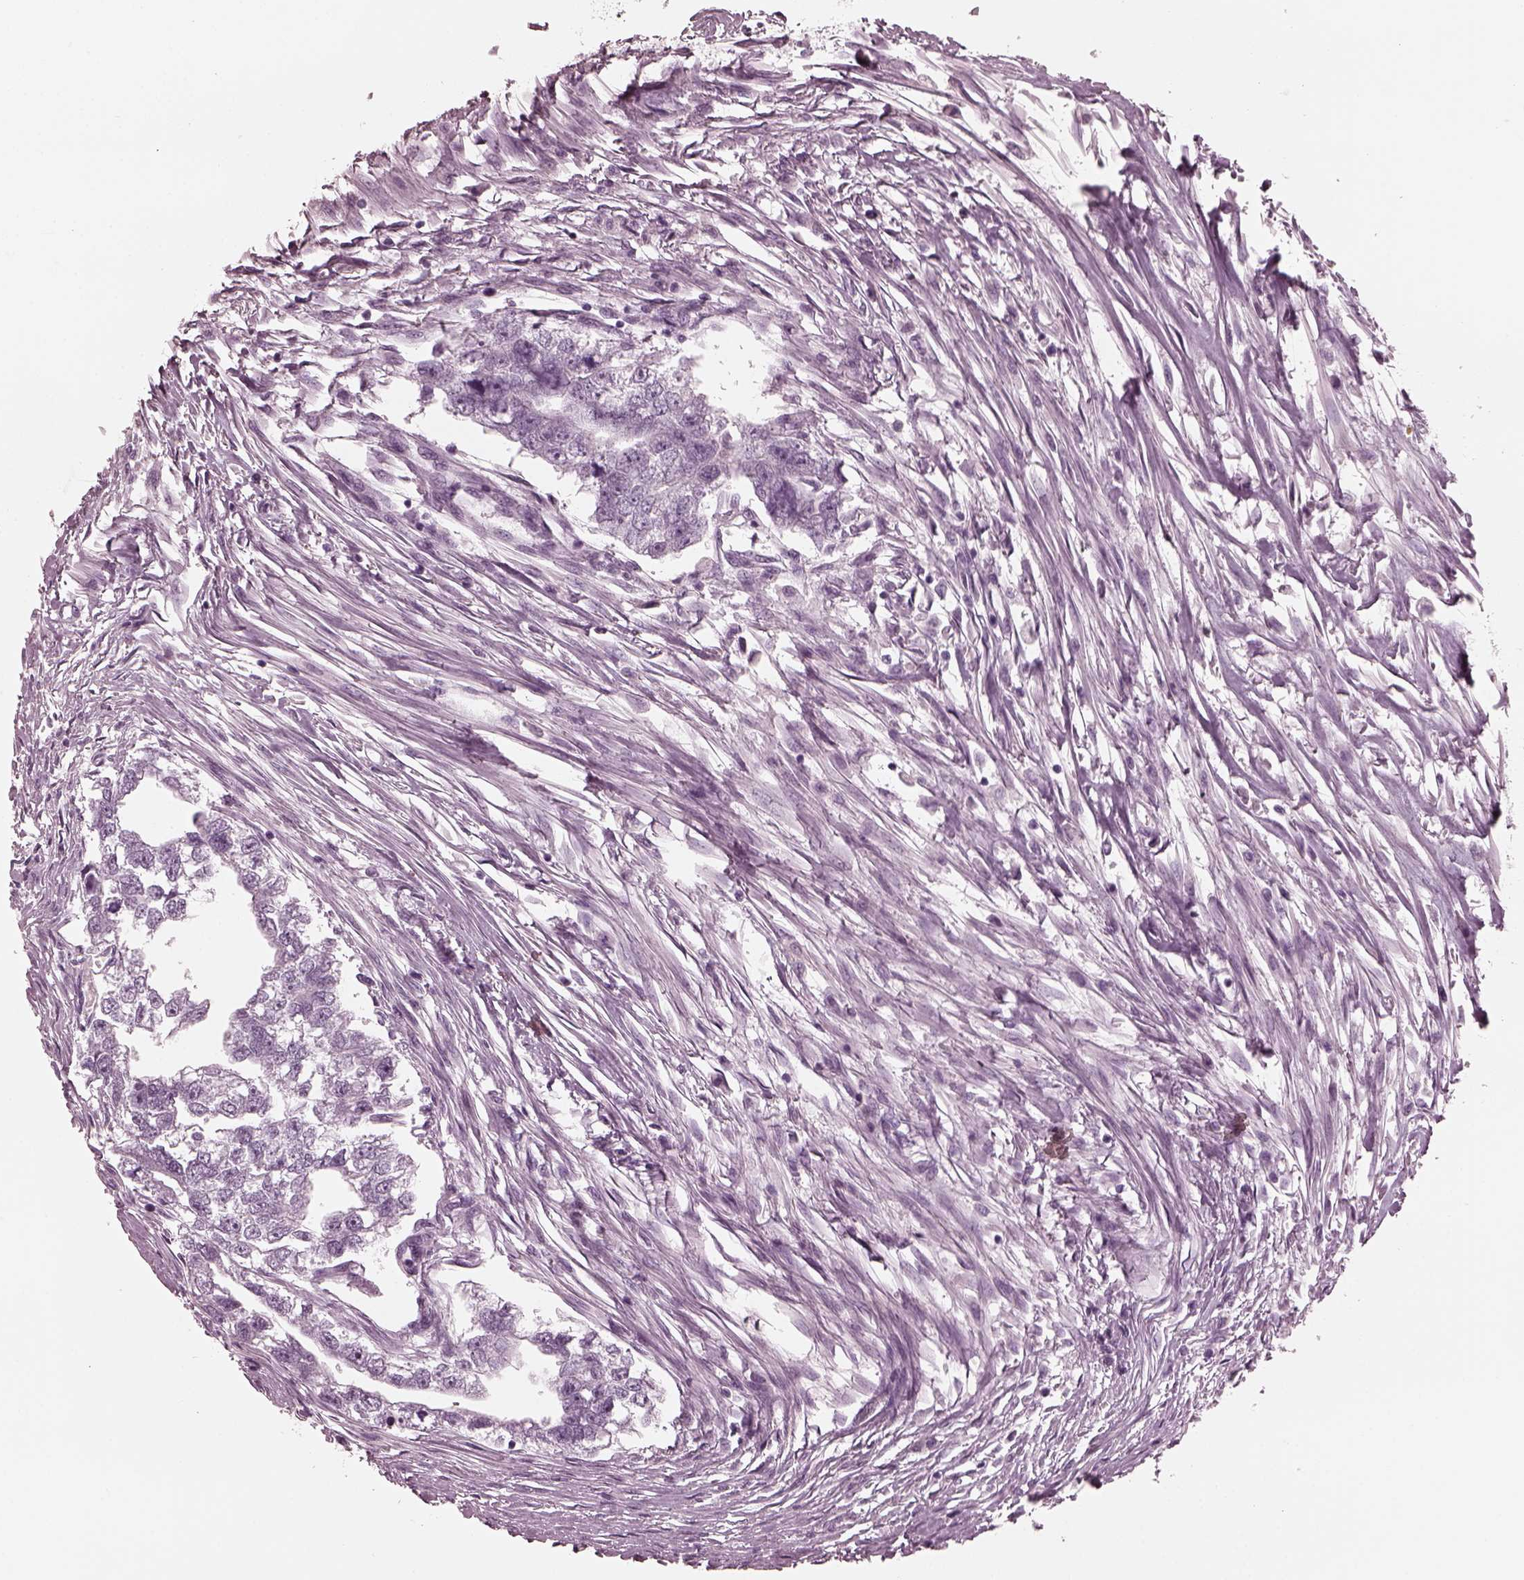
{"staining": {"intensity": "negative", "quantity": "none", "location": "none"}, "tissue": "testis cancer", "cell_type": "Tumor cells", "image_type": "cancer", "snomed": [{"axis": "morphology", "description": "Carcinoma, Embryonal, NOS"}, {"axis": "morphology", "description": "Teratoma, malignant, NOS"}, {"axis": "topography", "description": "Testis"}], "caption": "Image shows no protein staining in tumor cells of testis cancer (embryonal carcinoma) tissue.", "gene": "GRM6", "patient": {"sex": "male", "age": 44}}